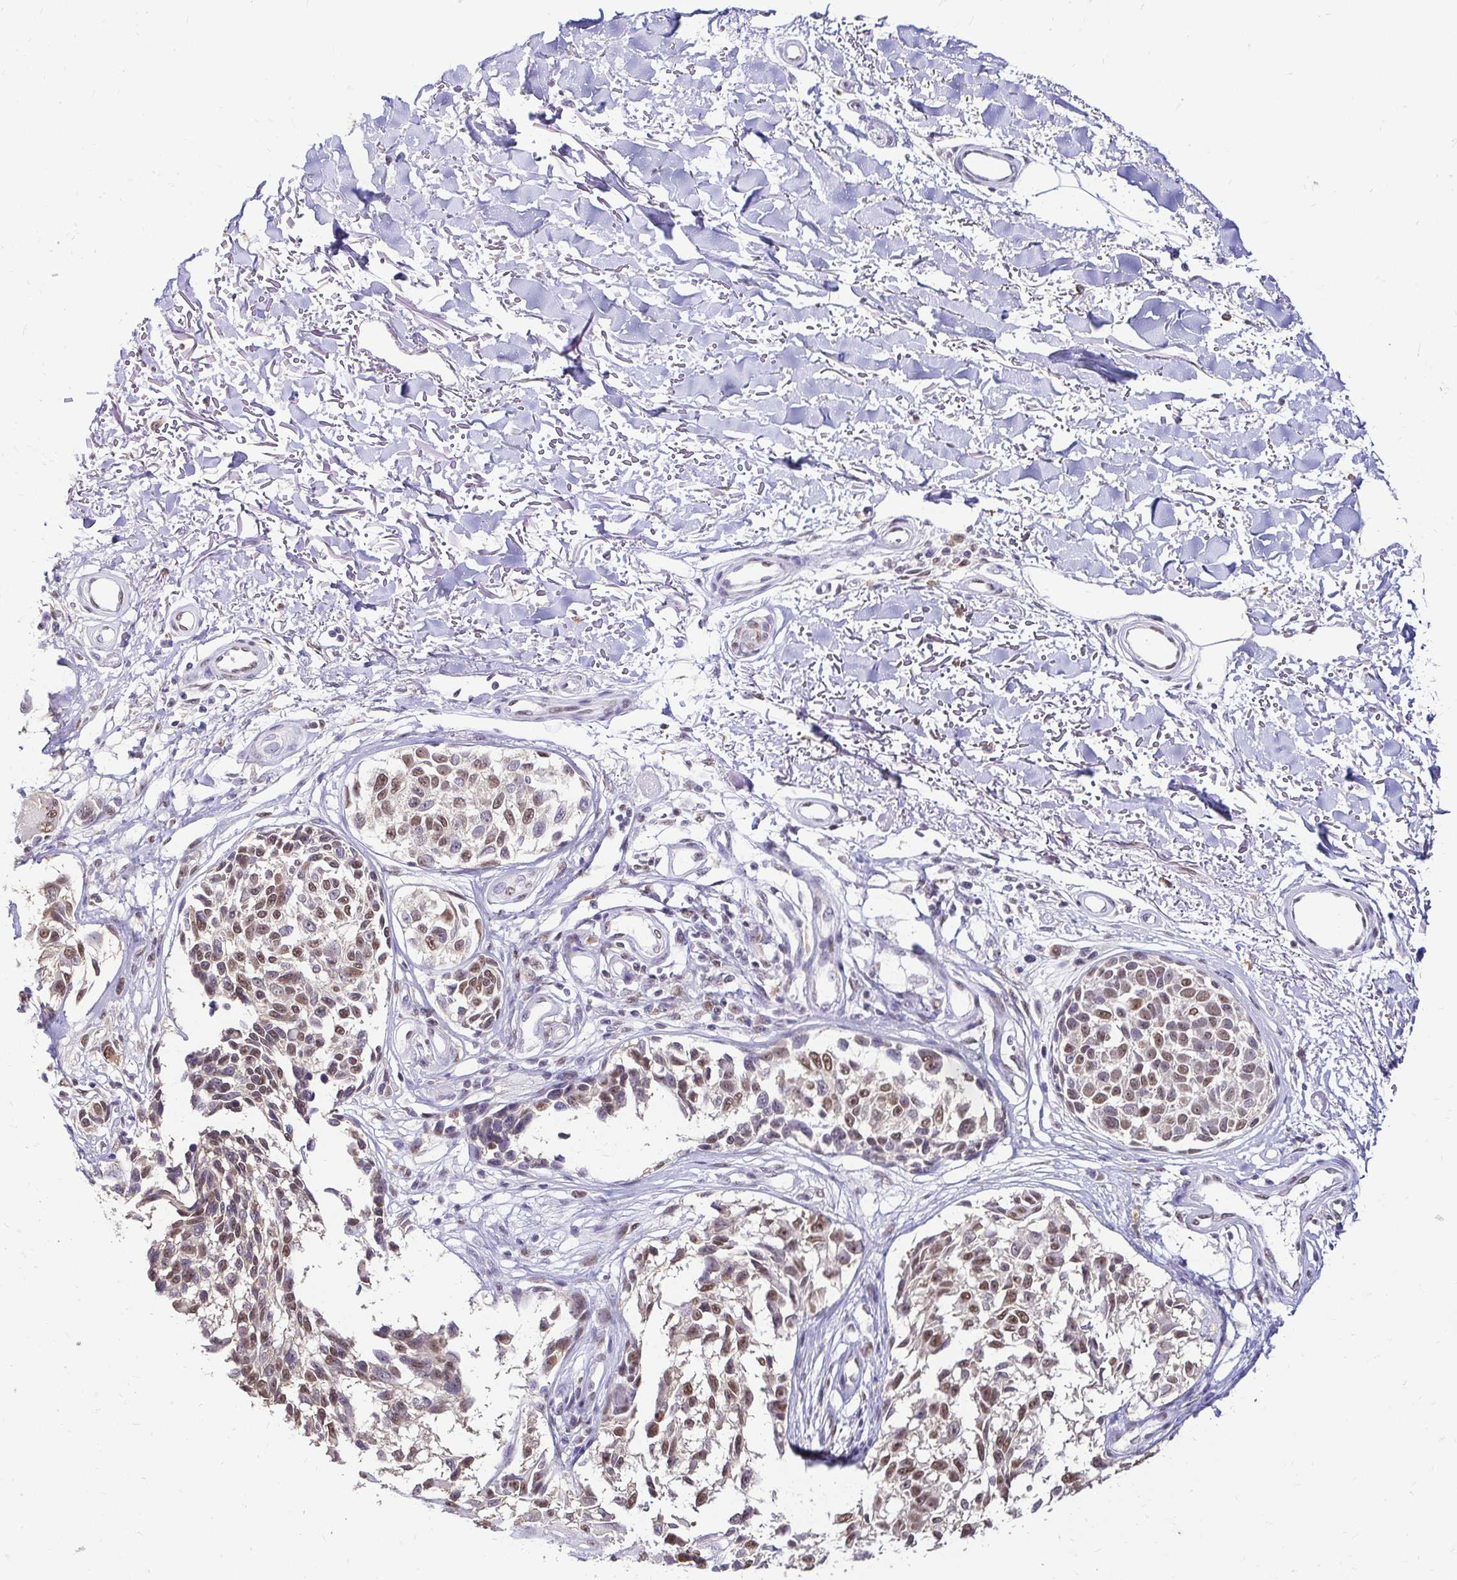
{"staining": {"intensity": "moderate", "quantity": ">75%", "location": "nuclear"}, "tissue": "melanoma", "cell_type": "Tumor cells", "image_type": "cancer", "snomed": [{"axis": "morphology", "description": "Malignant melanoma, NOS"}, {"axis": "topography", "description": "Skin"}], "caption": "An image of malignant melanoma stained for a protein demonstrates moderate nuclear brown staining in tumor cells.", "gene": "RIMS4", "patient": {"sex": "male", "age": 73}}